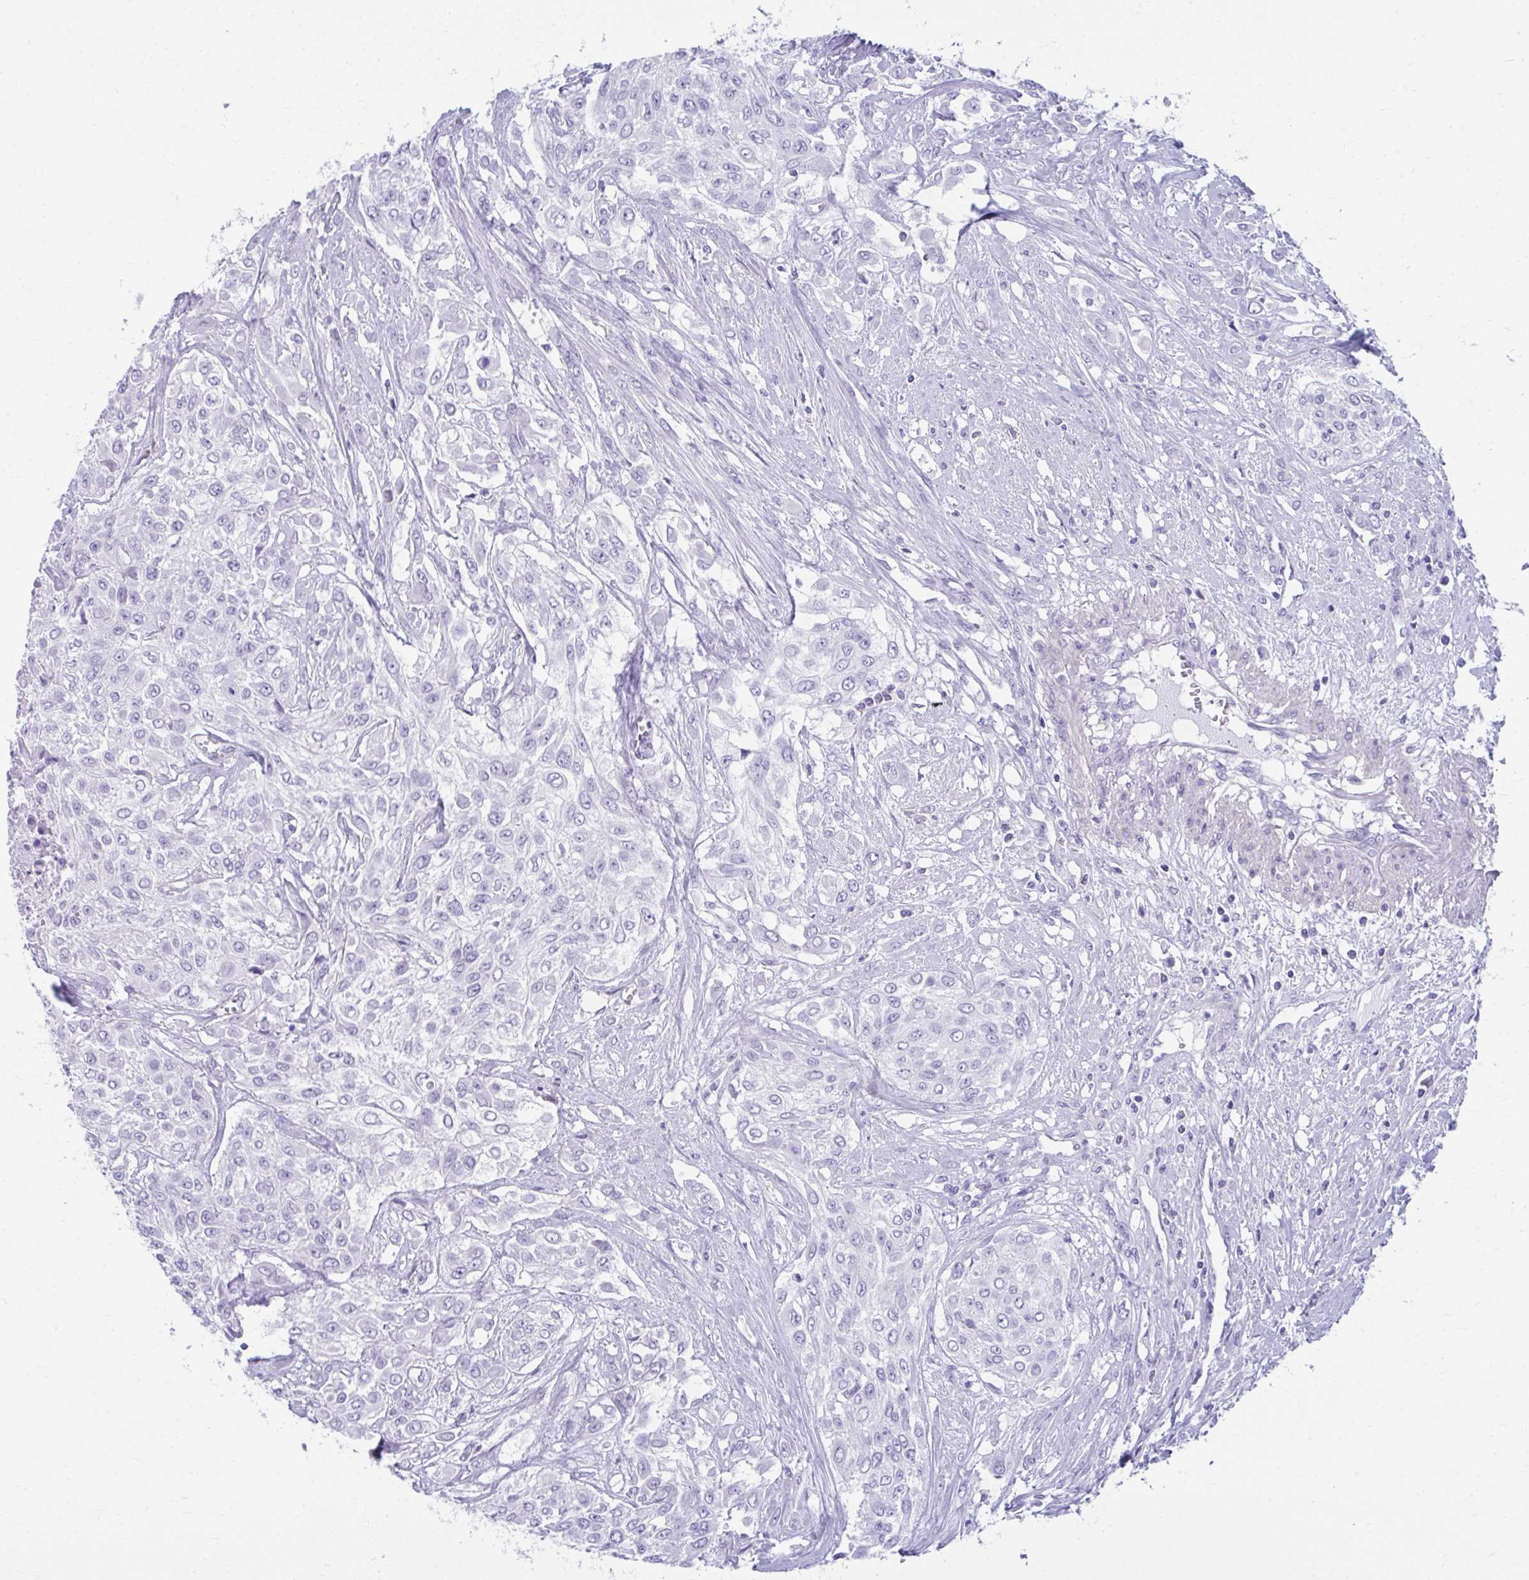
{"staining": {"intensity": "negative", "quantity": "none", "location": "none"}, "tissue": "urothelial cancer", "cell_type": "Tumor cells", "image_type": "cancer", "snomed": [{"axis": "morphology", "description": "Urothelial carcinoma, High grade"}, {"axis": "topography", "description": "Urinary bladder"}], "caption": "Immunohistochemistry (IHC) of urothelial carcinoma (high-grade) exhibits no positivity in tumor cells.", "gene": "ISL1", "patient": {"sex": "male", "age": 57}}